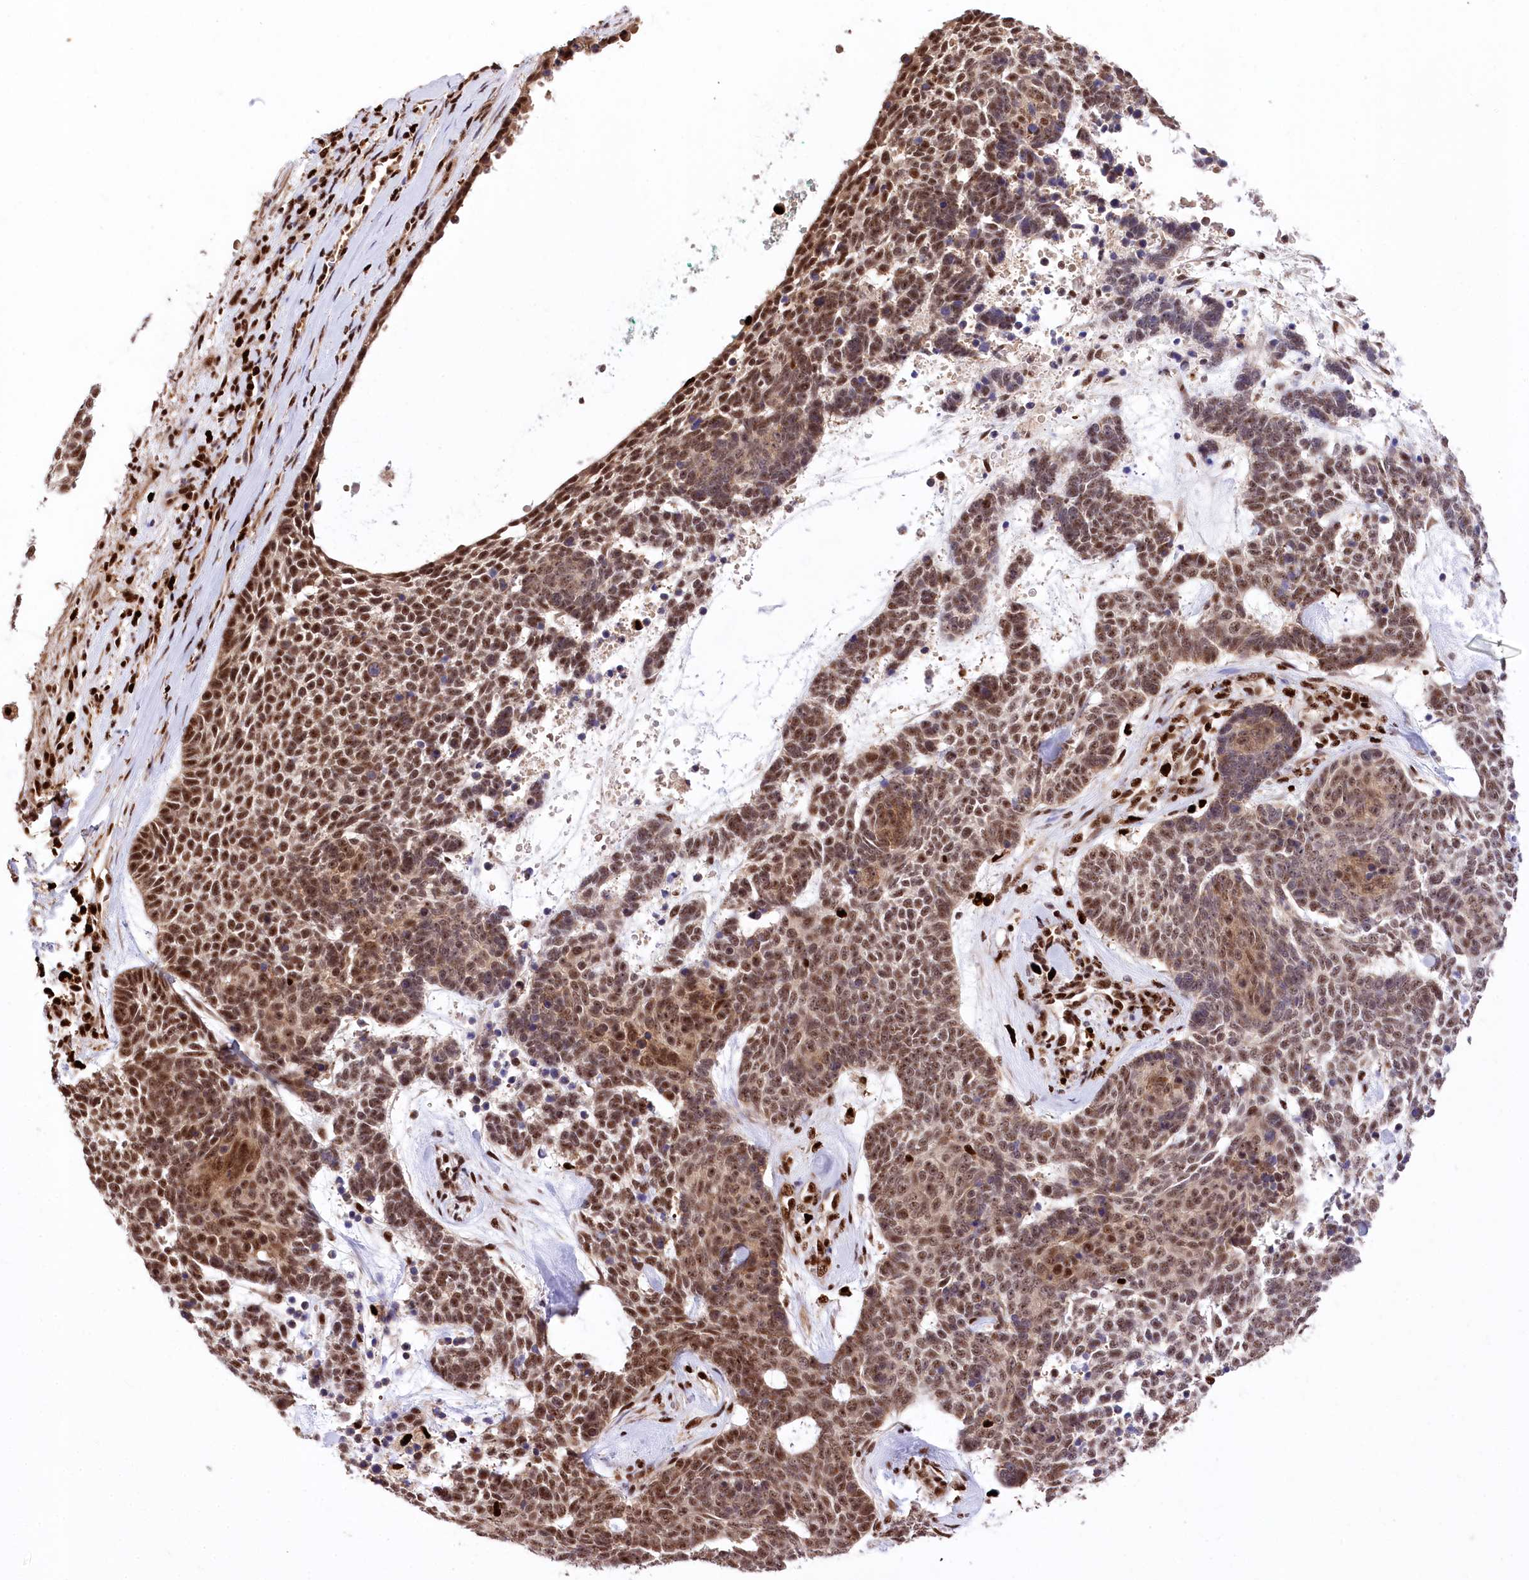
{"staining": {"intensity": "moderate", "quantity": ">75%", "location": "nuclear"}, "tissue": "skin cancer", "cell_type": "Tumor cells", "image_type": "cancer", "snomed": [{"axis": "morphology", "description": "Basal cell carcinoma"}, {"axis": "topography", "description": "Skin"}], "caption": "Skin basal cell carcinoma was stained to show a protein in brown. There is medium levels of moderate nuclear positivity in about >75% of tumor cells.", "gene": "FIGN", "patient": {"sex": "female", "age": 81}}